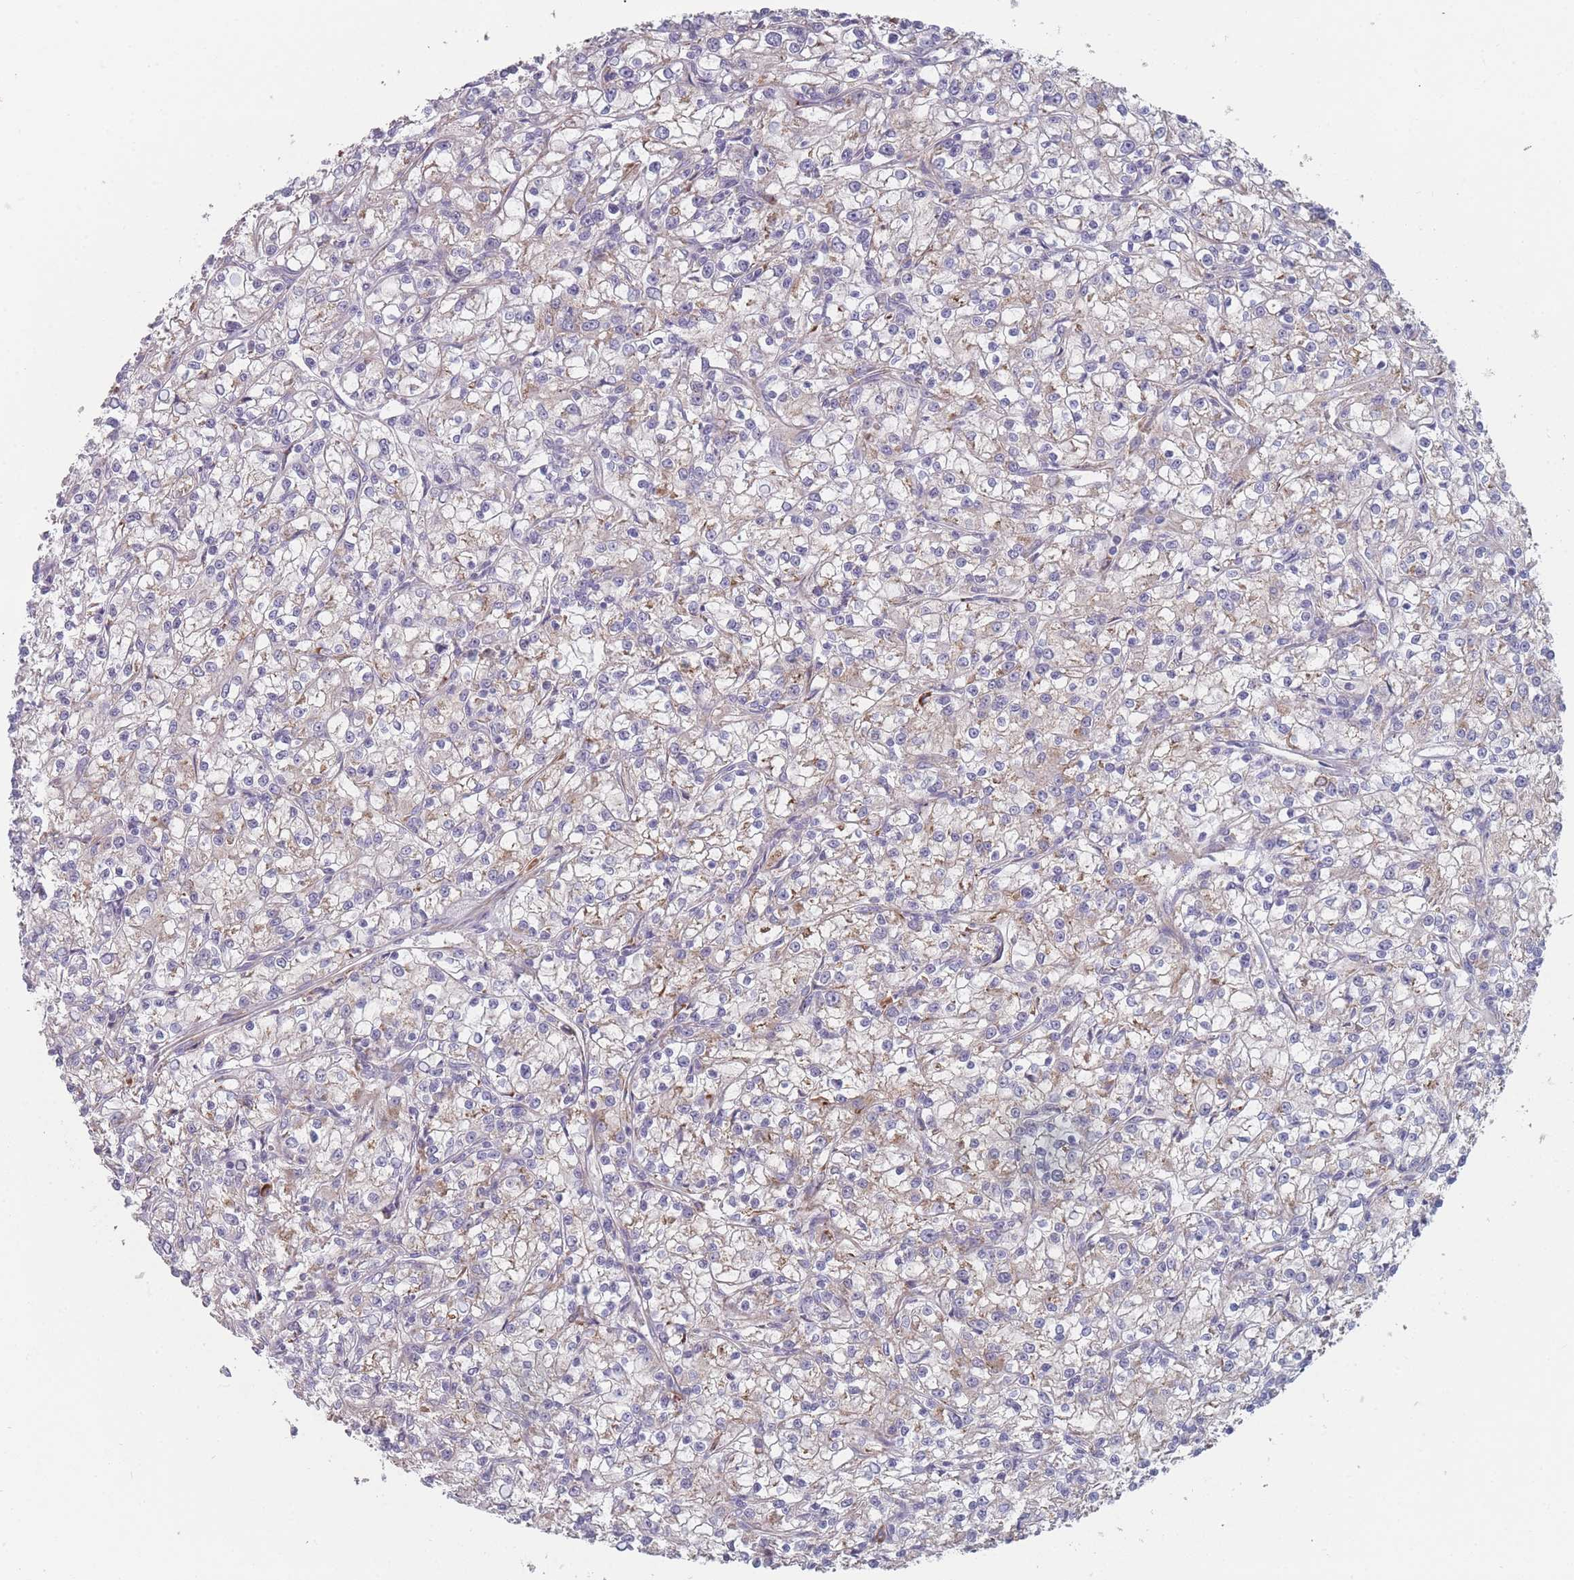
{"staining": {"intensity": "weak", "quantity": "<25%", "location": "cytoplasmic/membranous"}, "tissue": "renal cancer", "cell_type": "Tumor cells", "image_type": "cancer", "snomed": [{"axis": "morphology", "description": "Adenocarcinoma, NOS"}, {"axis": "topography", "description": "Kidney"}], "caption": "Image shows no significant protein staining in tumor cells of renal cancer. (DAB (3,3'-diaminobenzidine) IHC with hematoxylin counter stain).", "gene": "CACNG5", "patient": {"sex": "female", "age": 59}}